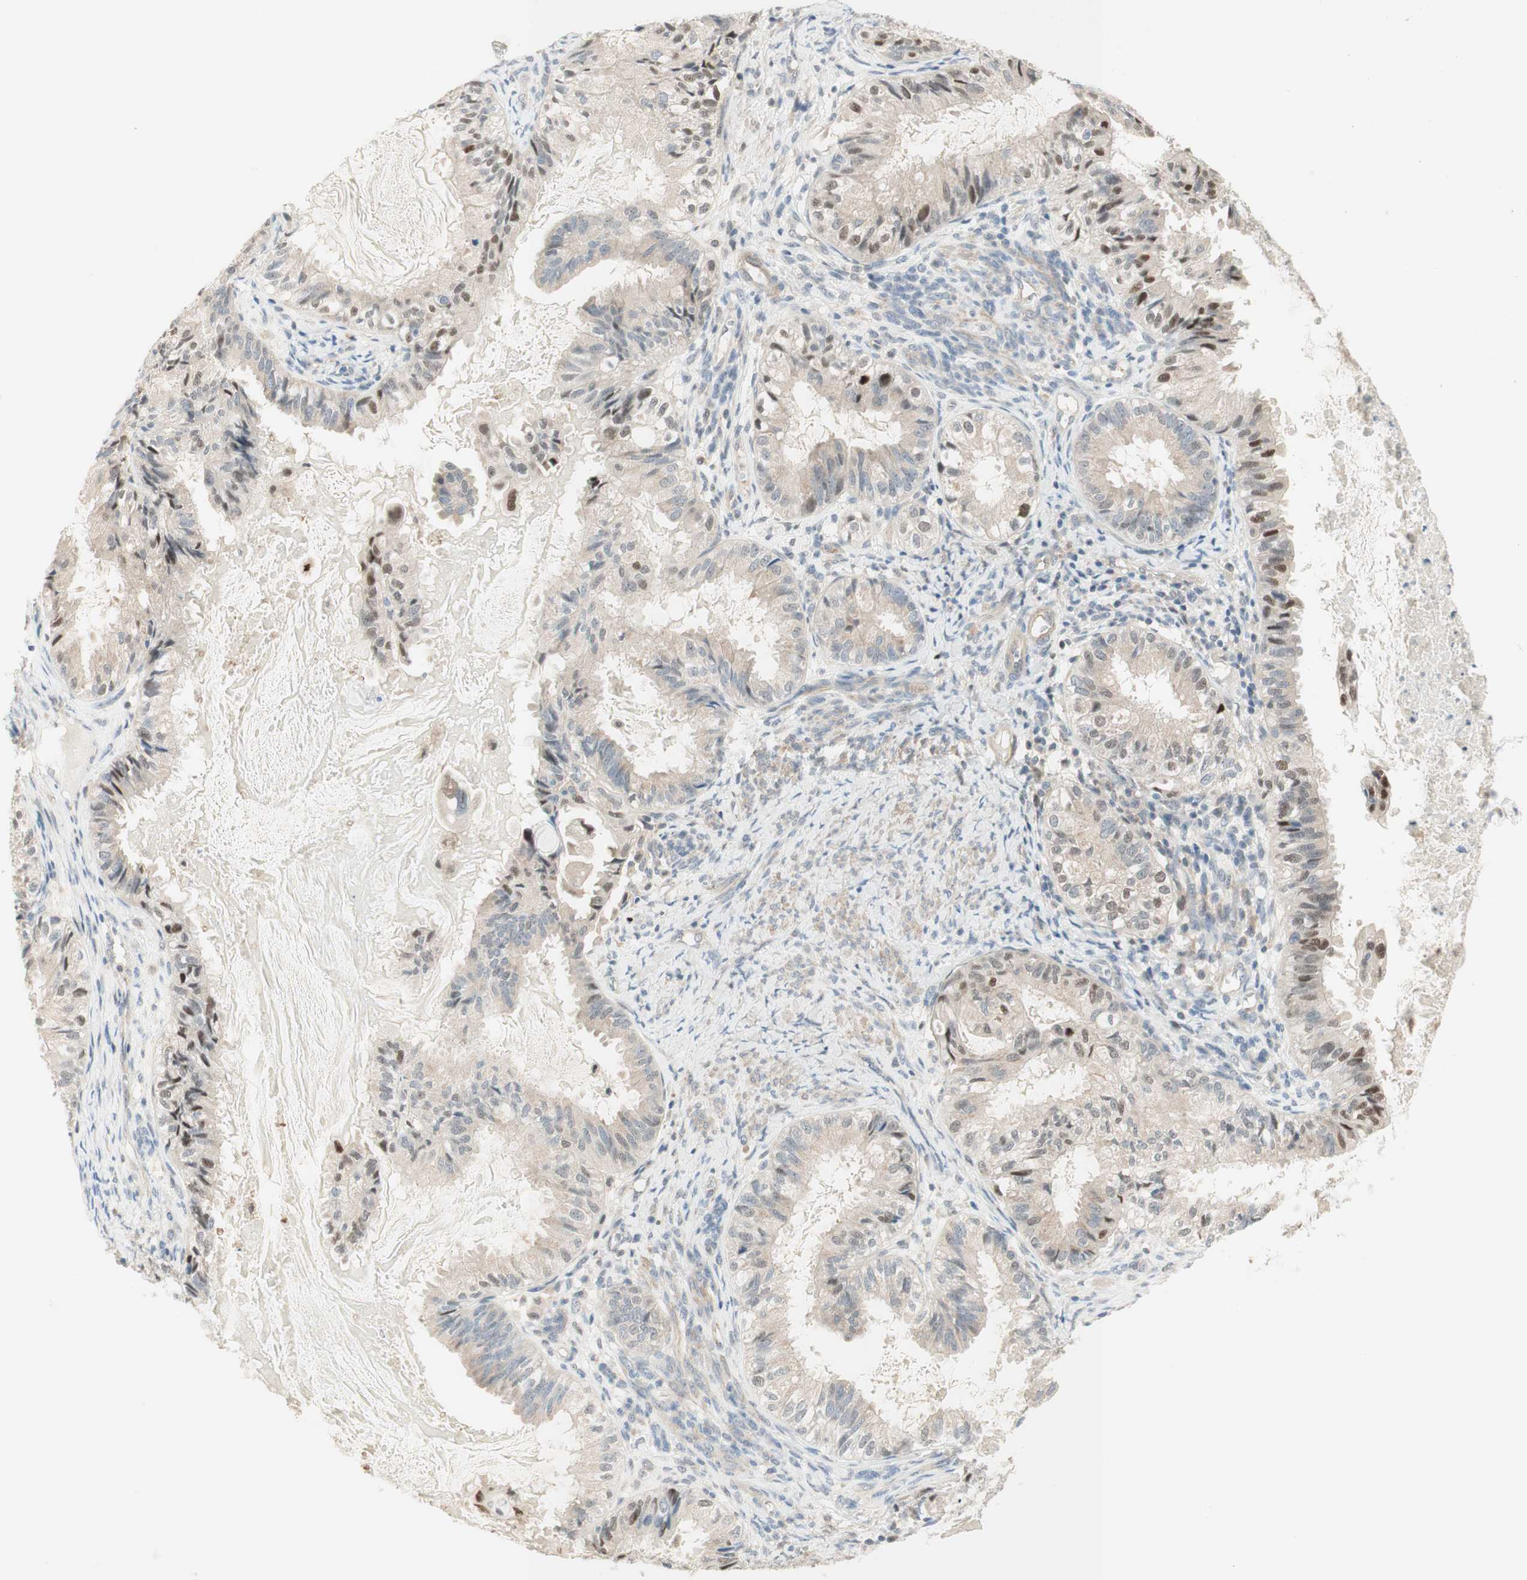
{"staining": {"intensity": "weak", "quantity": "25%-75%", "location": "nuclear"}, "tissue": "cervical cancer", "cell_type": "Tumor cells", "image_type": "cancer", "snomed": [{"axis": "morphology", "description": "Normal tissue, NOS"}, {"axis": "morphology", "description": "Adenocarcinoma, NOS"}, {"axis": "topography", "description": "Cervix"}, {"axis": "topography", "description": "Endometrium"}], "caption": "Weak nuclear positivity for a protein is identified in approximately 25%-75% of tumor cells of adenocarcinoma (cervical) using immunohistochemistry (IHC).", "gene": "RFNG", "patient": {"sex": "female", "age": 86}}